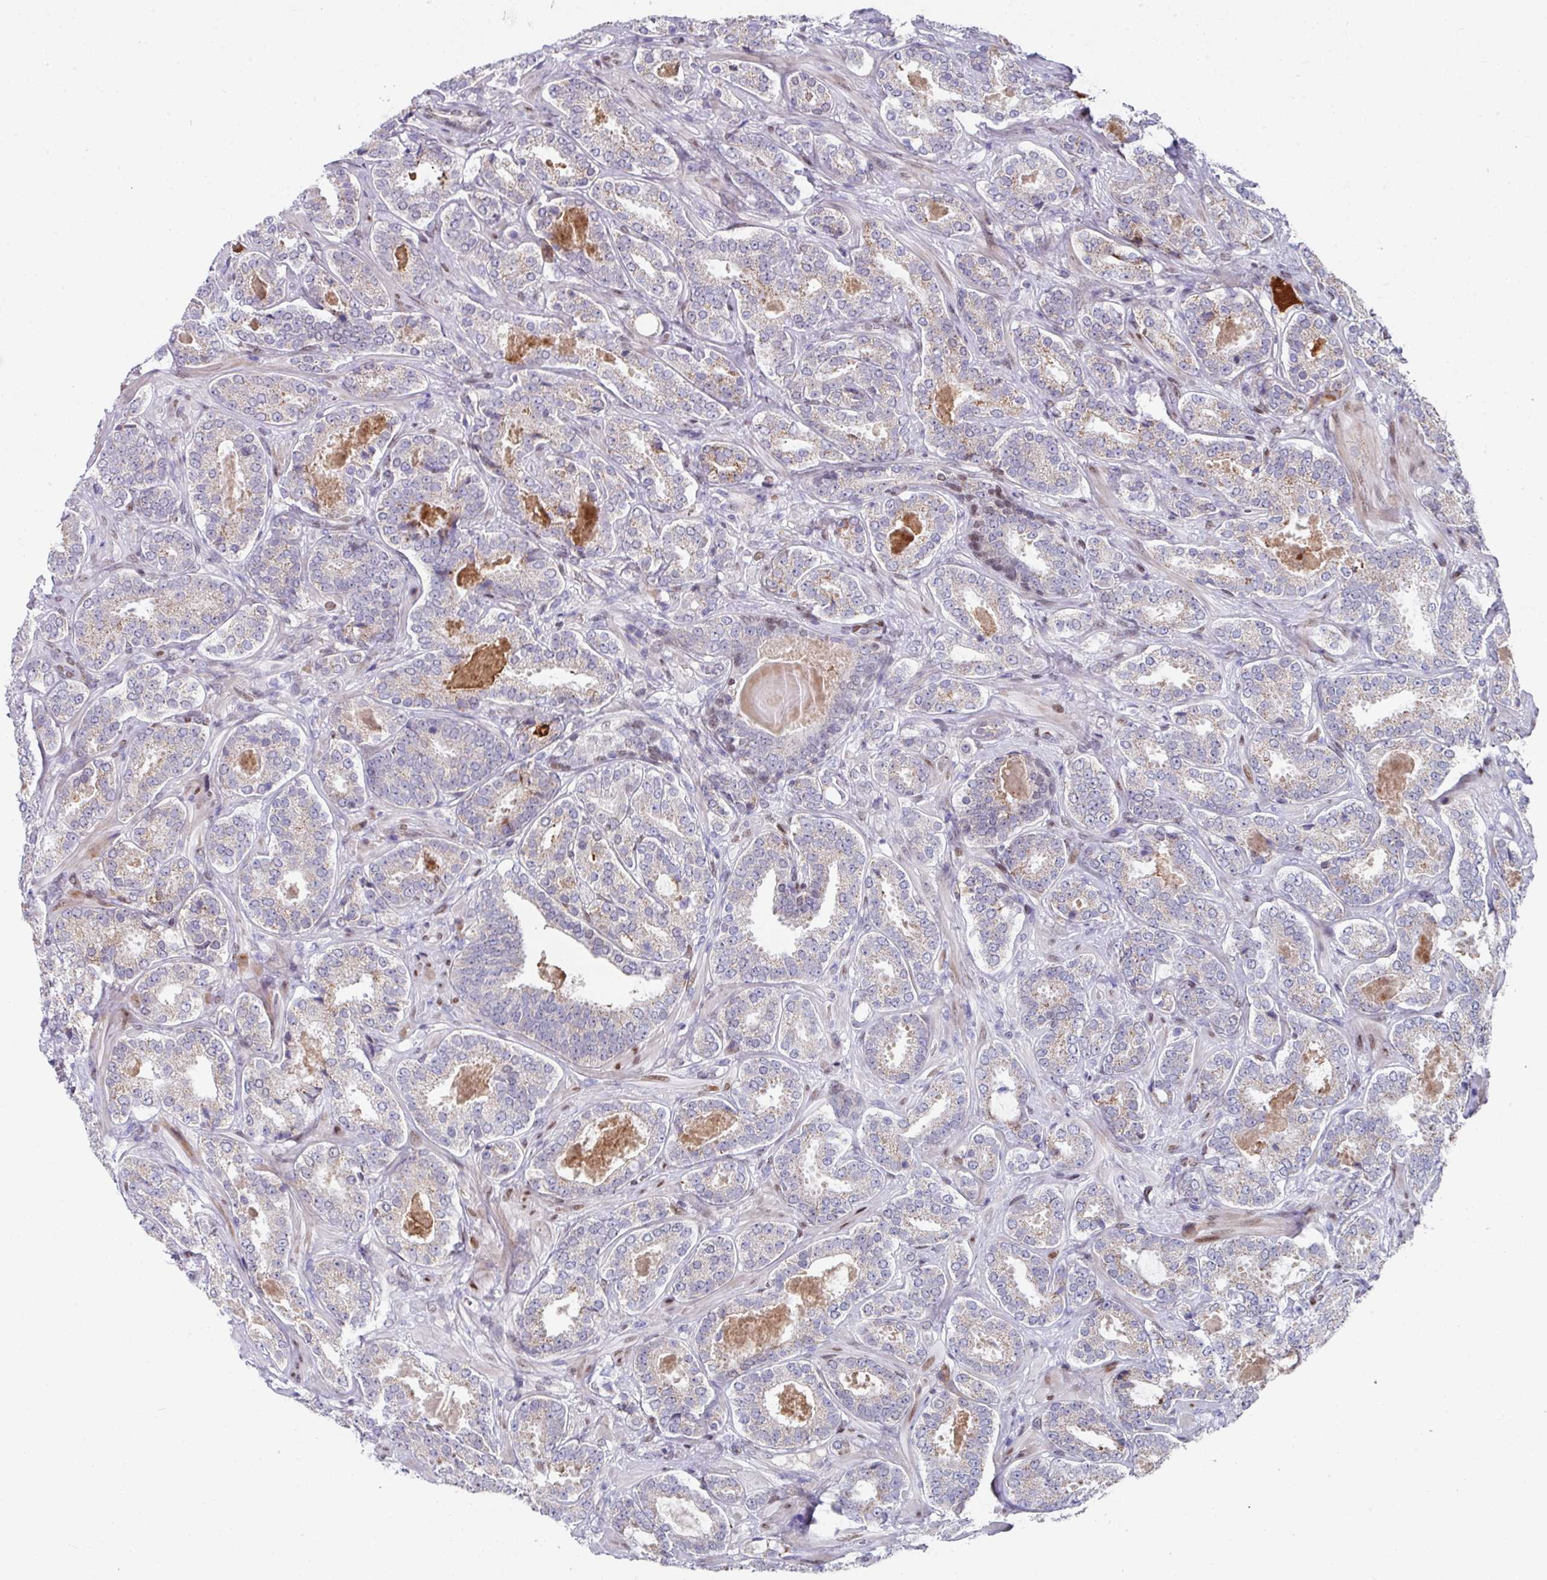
{"staining": {"intensity": "negative", "quantity": "none", "location": "none"}, "tissue": "prostate cancer", "cell_type": "Tumor cells", "image_type": "cancer", "snomed": [{"axis": "morphology", "description": "Adenocarcinoma, High grade"}, {"axis": "topography", "description": "Prostate"}], "caption": "Tumor cells show no significant staining in prostate adenocarcinoma (high-grade). (DAB IHC with hematoxylin counter stain).", "gene": "CBX7", "patient": {"sex": "male", "age": 65}}